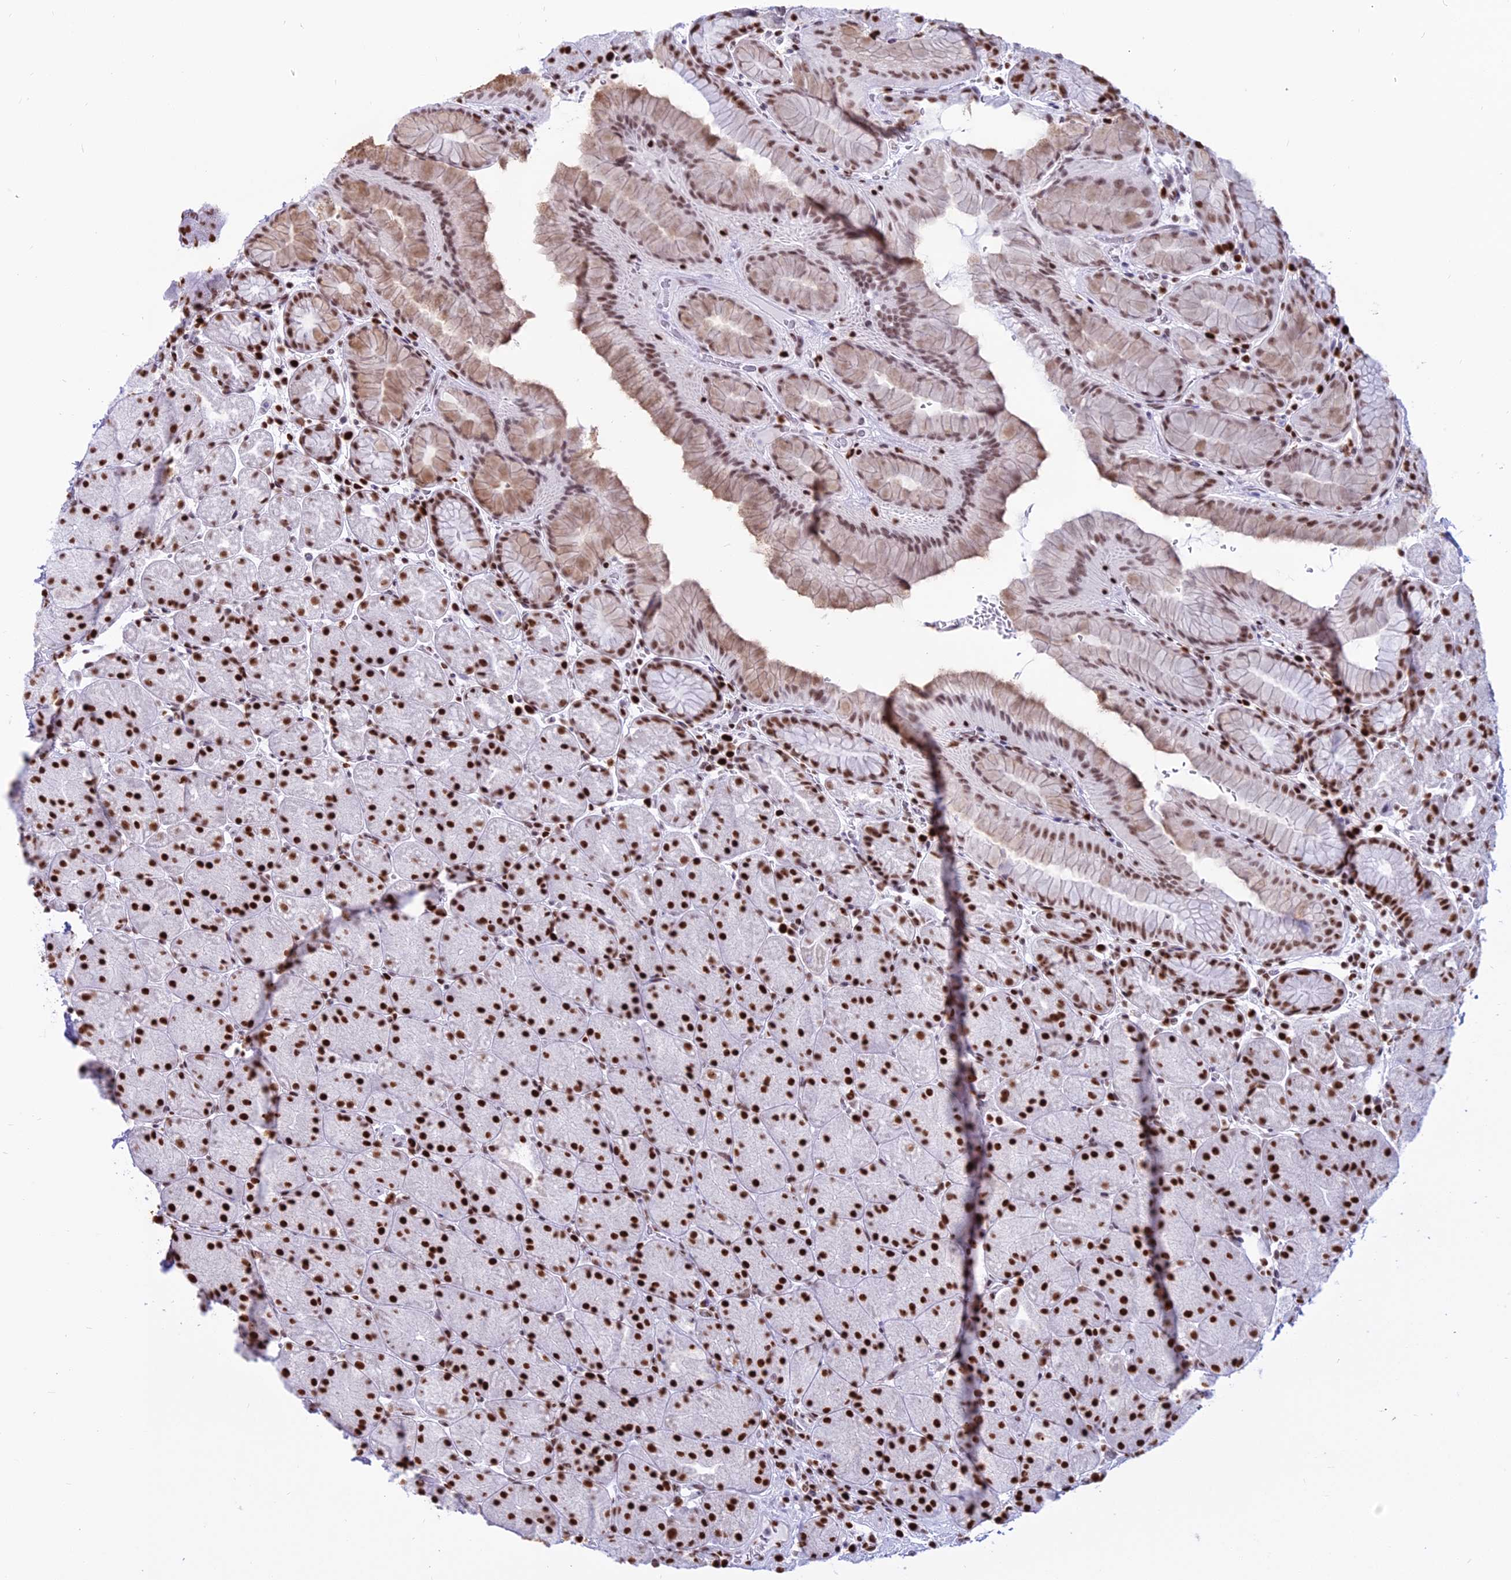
{"staining": {"intensity": "strong", "quantity": ">75%", "location": "nuclear"}, "tissue": "stomach", "cell_type": "Glandular cells", "image_type": "normal", "snomed": [{"axis": "morphology", "description": "Normal tissue, NOS"}, {"axis": "topography", "description": "Stomach, upper"}, {"axis": "topography", "description": "Stomach, lower"}], "caption": "Stomach stained with immunohistochemistry (IHC) demonstrates strong nuclear staining in about >75% of glandular cells.", "gene": "PARP1", "patient": {"sex": "male", "age": 67}}